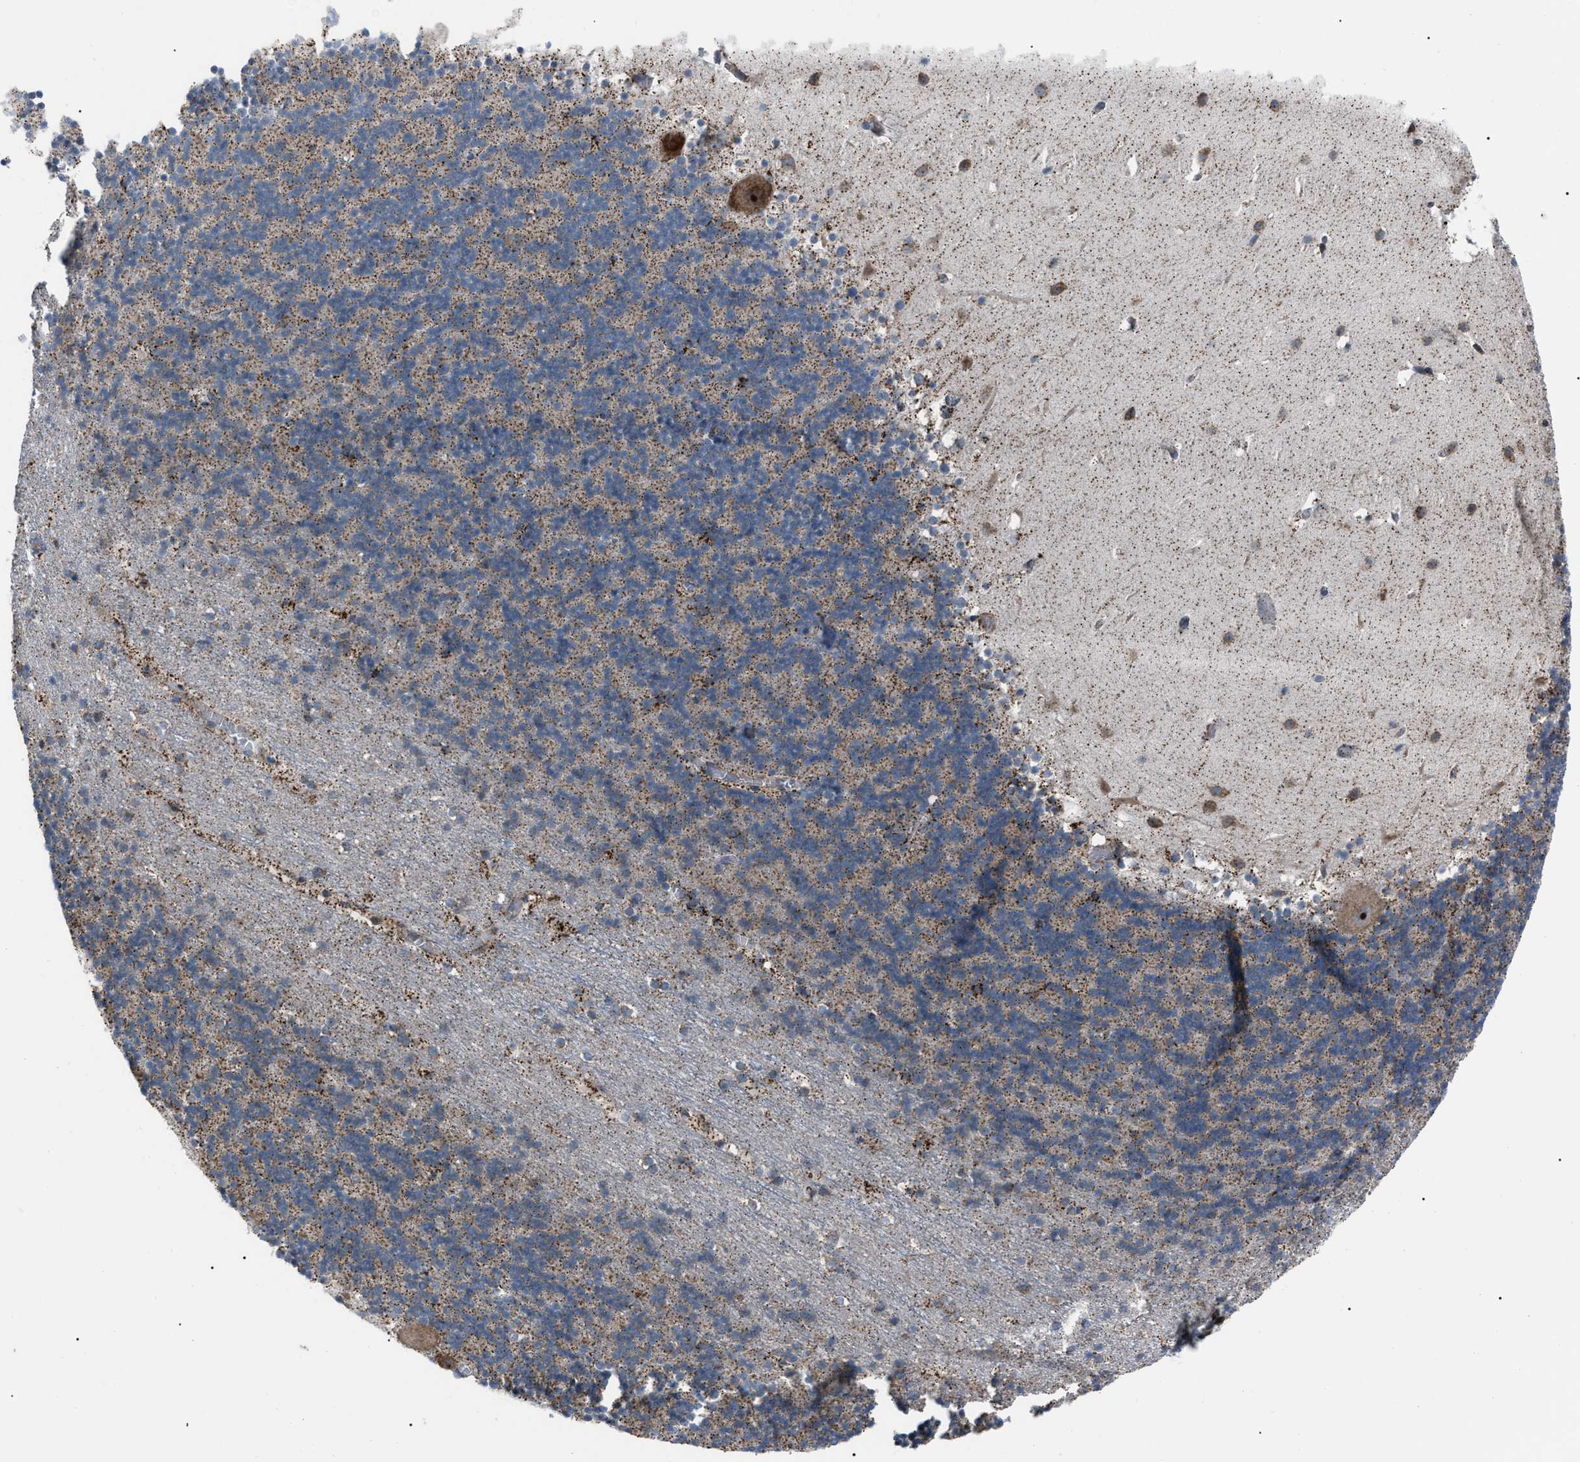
{"staining": {"intensity": "moderate", "quantity": "<25%", "location": "cytoplasmic/membranous"}, "tissue": "cerebellum", "cell_type": "Cells in granular layer", "image_type": "normal", "snomed": [{"axis": "morphology", "description": "Normal tissue, NOS"}, {"axis": "topography", "description": "Cerebellum"}], "caption": "IHC histopathology image of normal cerebellum stained for a protein (brown), which shows low levels of moderate cytoplasmic/membranous expression in about <25% of cells in granular layer.", "gene": "AGO2", "patient": {"sex": "male", "age": 45}}